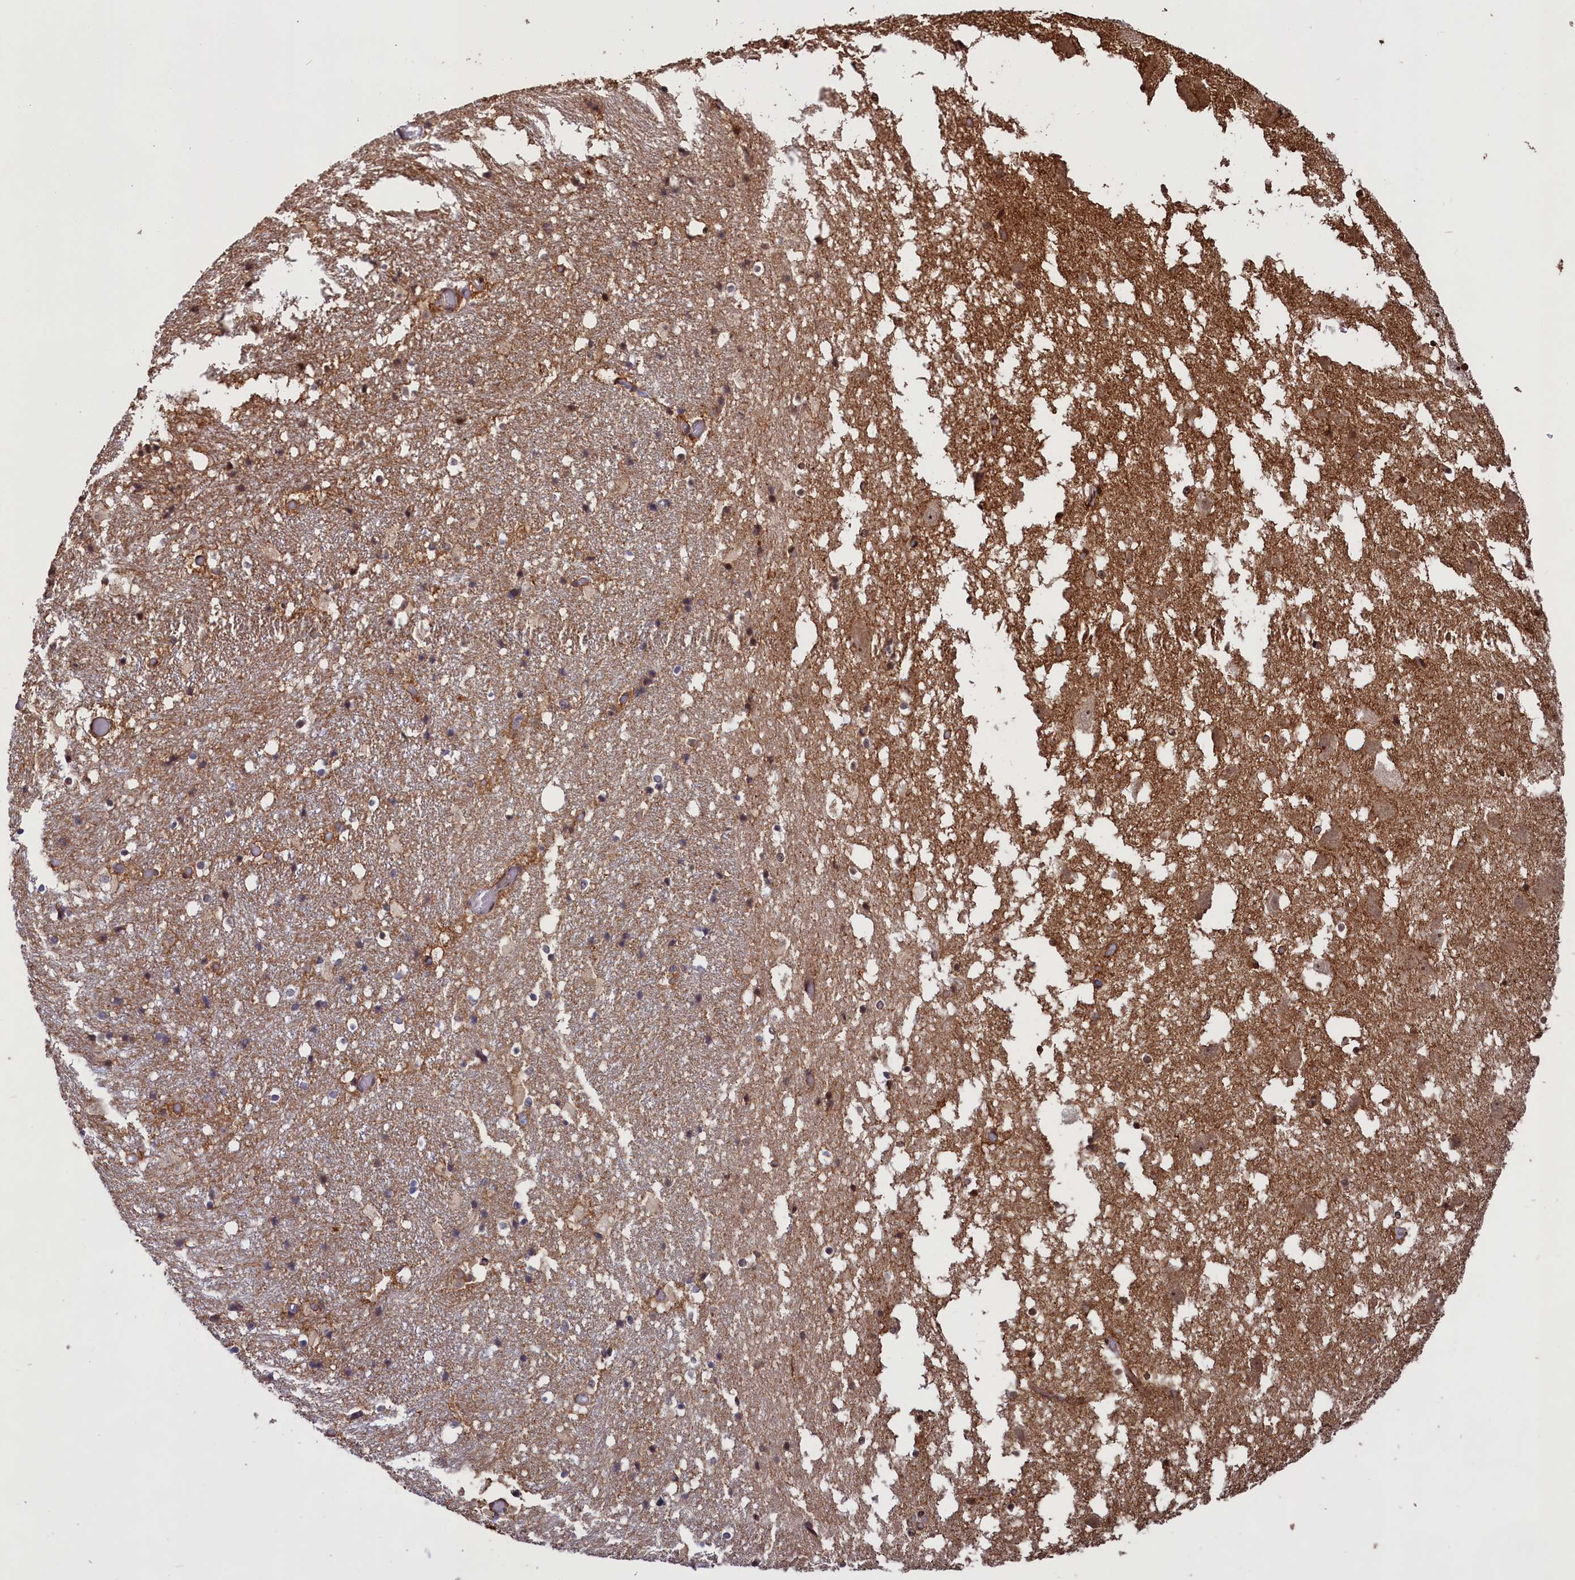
{"staining": {"intensity": "moderate", "quantity": "<25%", "location": "nuclear"}, "tissue": "hippocampus", "cell_type": "Glial cells", "image_type": "normal", "snomed": [{"axis": "morphology", "description": "Normal tissue, NOS"}, {"axis": "topography", "description": "Hippocampus"}], "caption": "Approximately <25% of glial cells in normal hippocampus exhibit moderate nuclear protein staining as visualized by brown immunohistochemical staining.", "gene": "DENND1B", "patient": {"sex": "female", "age": 52}}